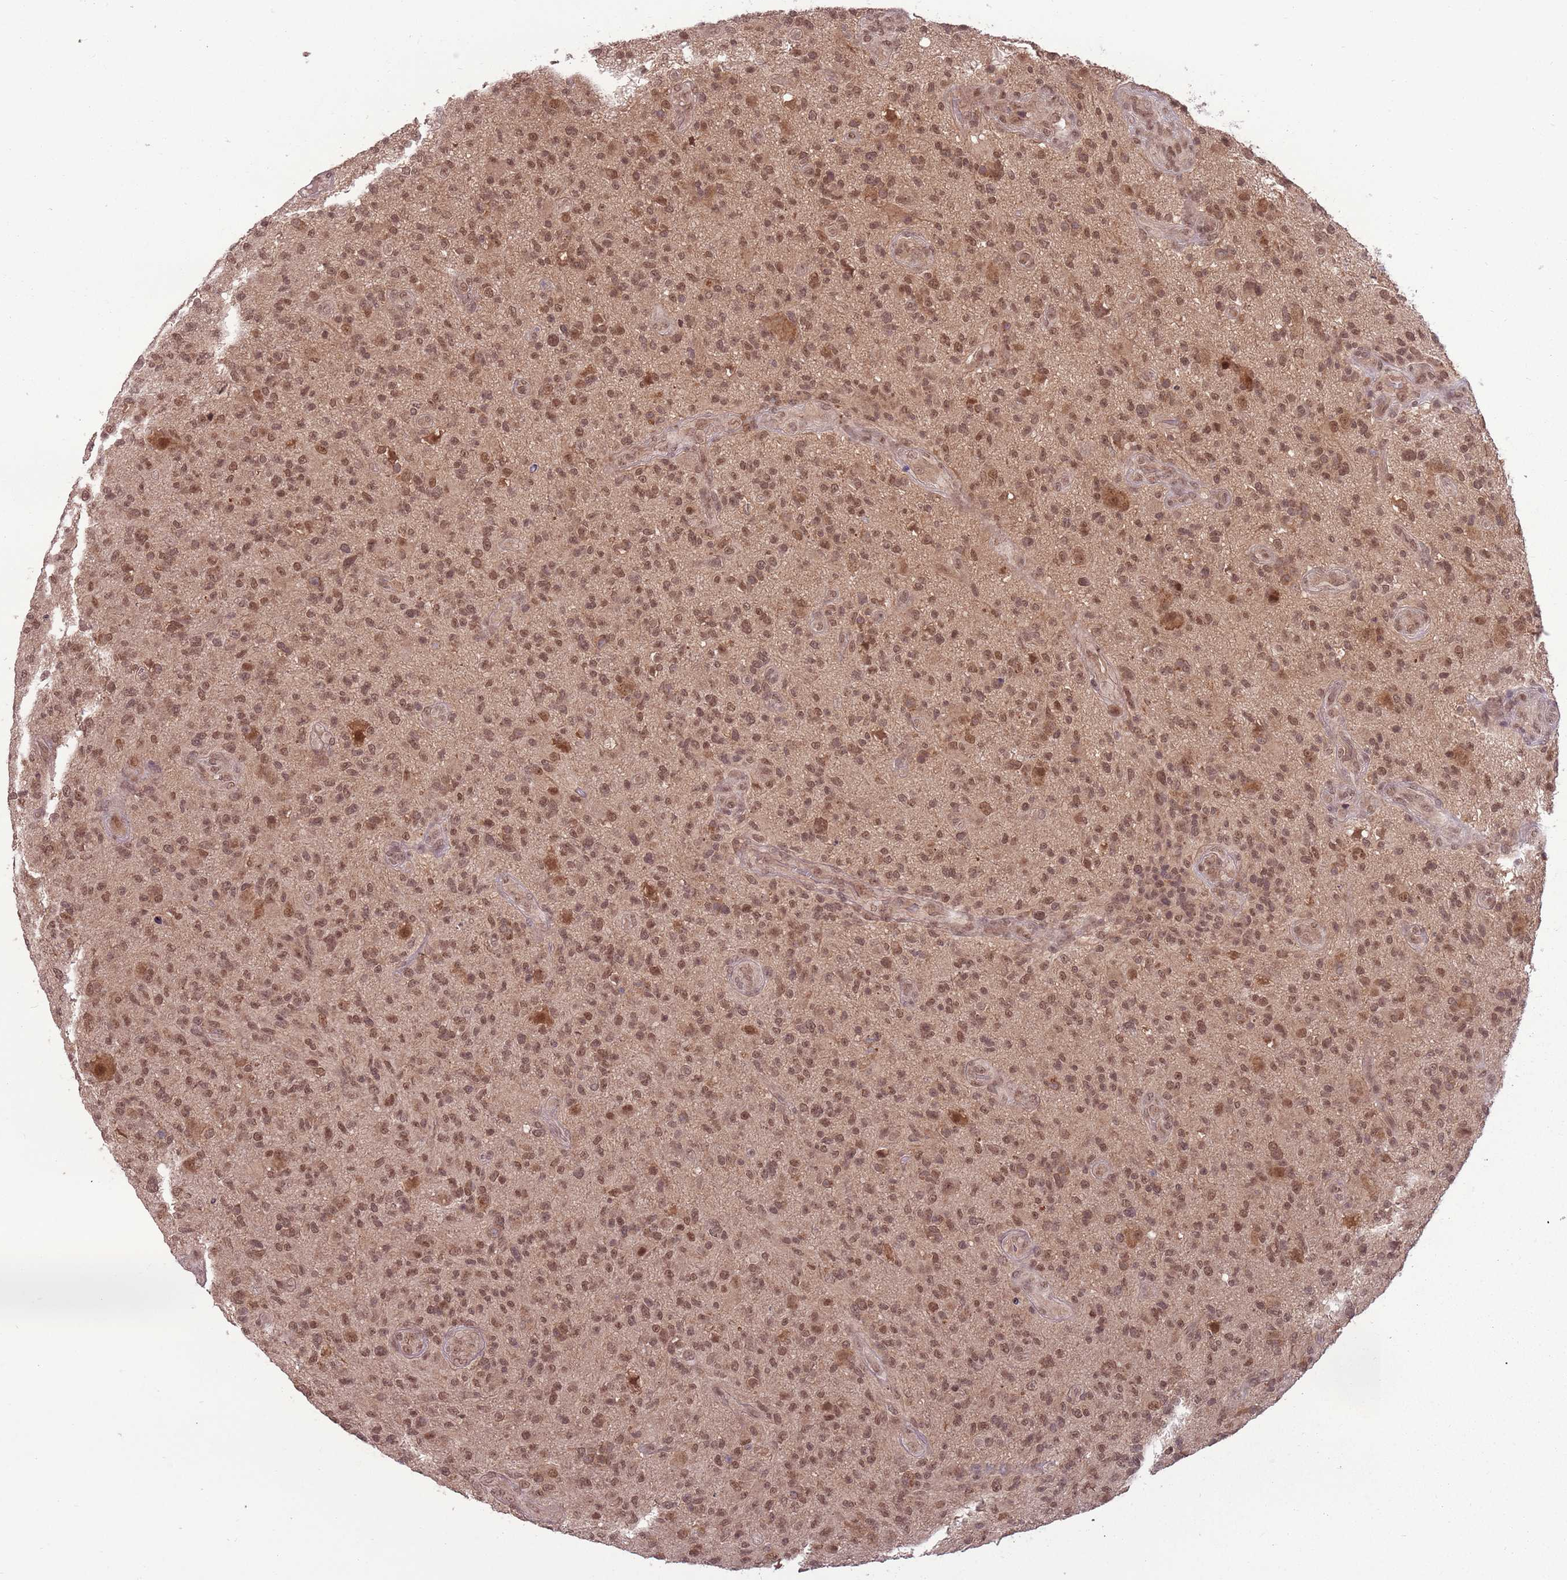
{"staining": {"intensity": "weak", "quantity": ">75%", "location": "nuclear"}, "tissue": "glioma", "cell_type": "Tumor cells", "image_type": "cancer", "snomed": [{"axis": "morphology", "description": "Glioma, malignant, High grade"}, {"axis": "topography", "description": "Brain"}], "caption": "Glioma stained with a brown dye displays weak nuclear positive expression in approximately >75% of tumor cells.", "gene": "ADAMTS3", "patient": {"sex": "male", "age": 47}}